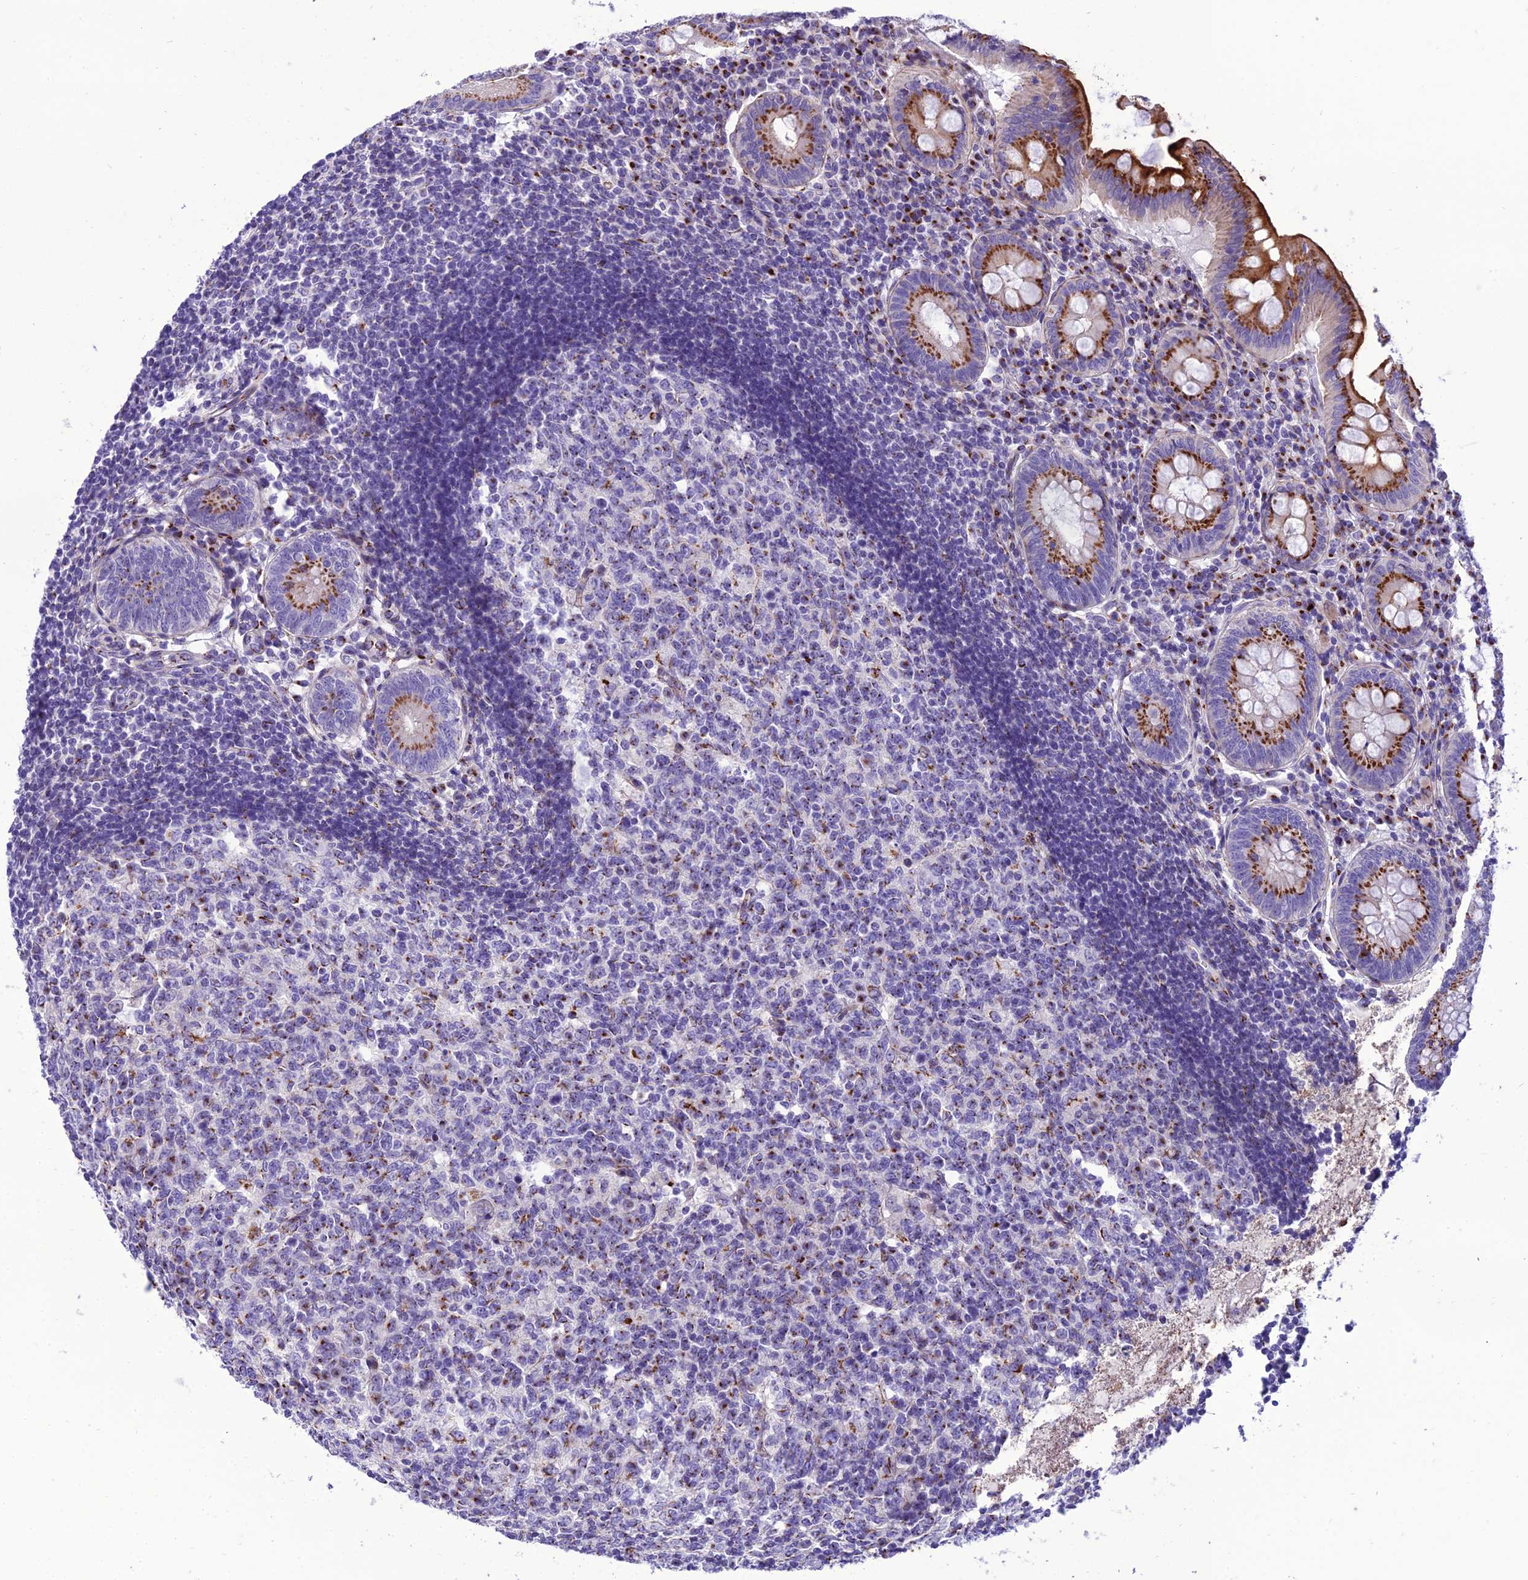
{"staining": {"intensity": "strong", "quantity": ">75%", "location": "cytoplasmic/membranous"}, "tissue": "appendix", "cell_type": "Glandular cells", "image_type": "normal", "snomed": [{"axis": "morphology", "description": "Normal tissue, NOS"}, {"axis": "topography", "description": "Appendix"}], "caption": "High-power microscopy captured an immunohistochemistry micrograph of benign appendix, revealing strong cytoplasmic/membranous staining in about >75% of glandular cells.", "gene": "GOLM2", "patient": {"sex": "female", "age": 54}}